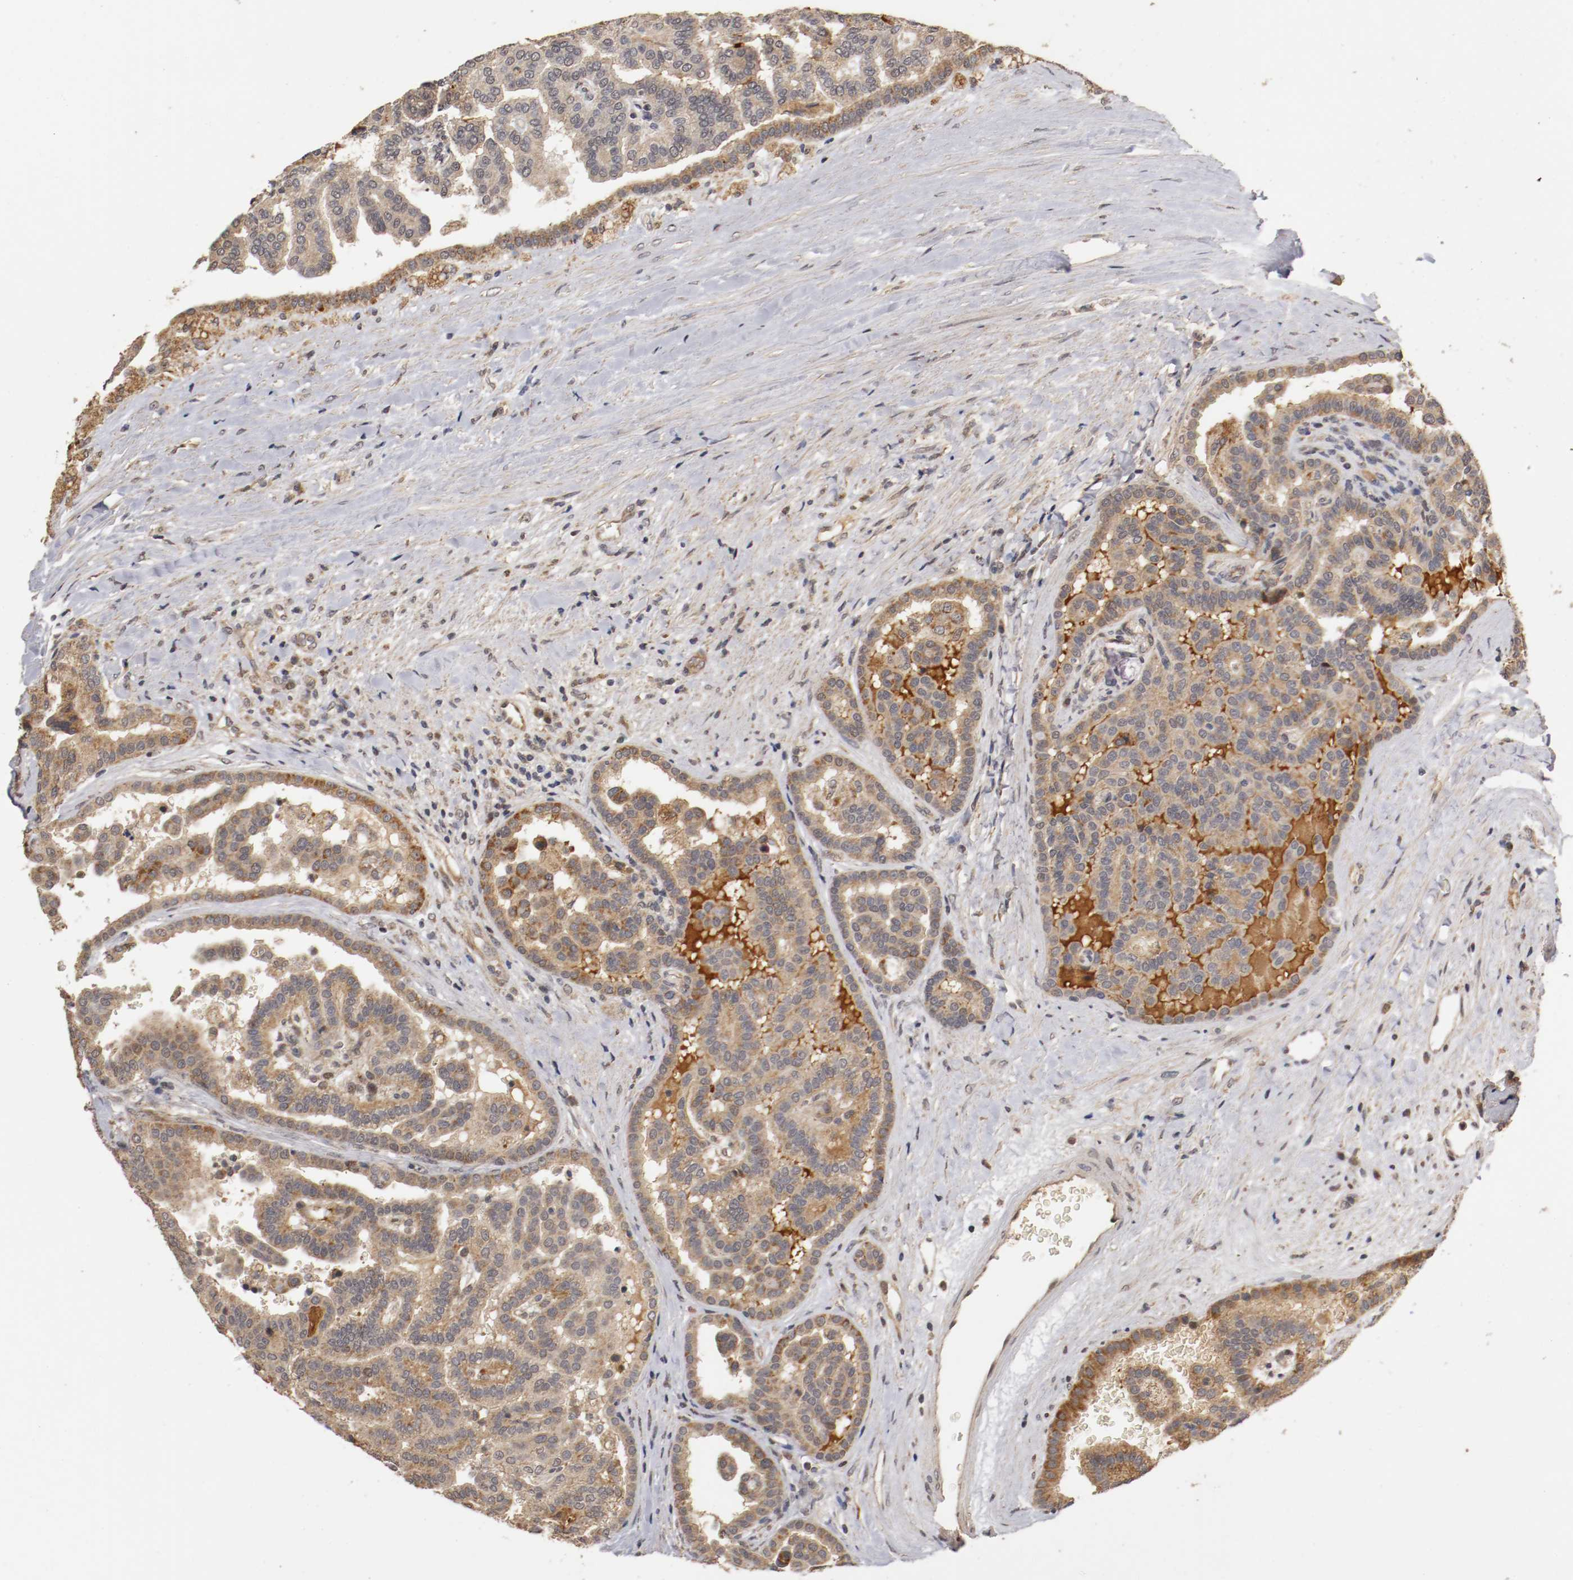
{"staining": {"intensity": "moderate", "quantity": "25%-75%", "location": "cytoplasmic/membranous,nuclear"}, "tissue": "renal cancer", "cell_type": "Tumor cells", "image_type": "cancer", "snomed": [{"axis": "morphology", "description": "Adenocarcinoma, NOS"}, {"axis": "topography", "description": "Kidney"}], "caption": "About 25%-75% of tumor cells in renal adenocarcinoma show moderate cytoplasmic/membranous and nuclear protein staining as visualized by brown immunohistochemical staining.", "gene": "TNFRSF1B", "patient": {"sex": "male", "age": 61}}